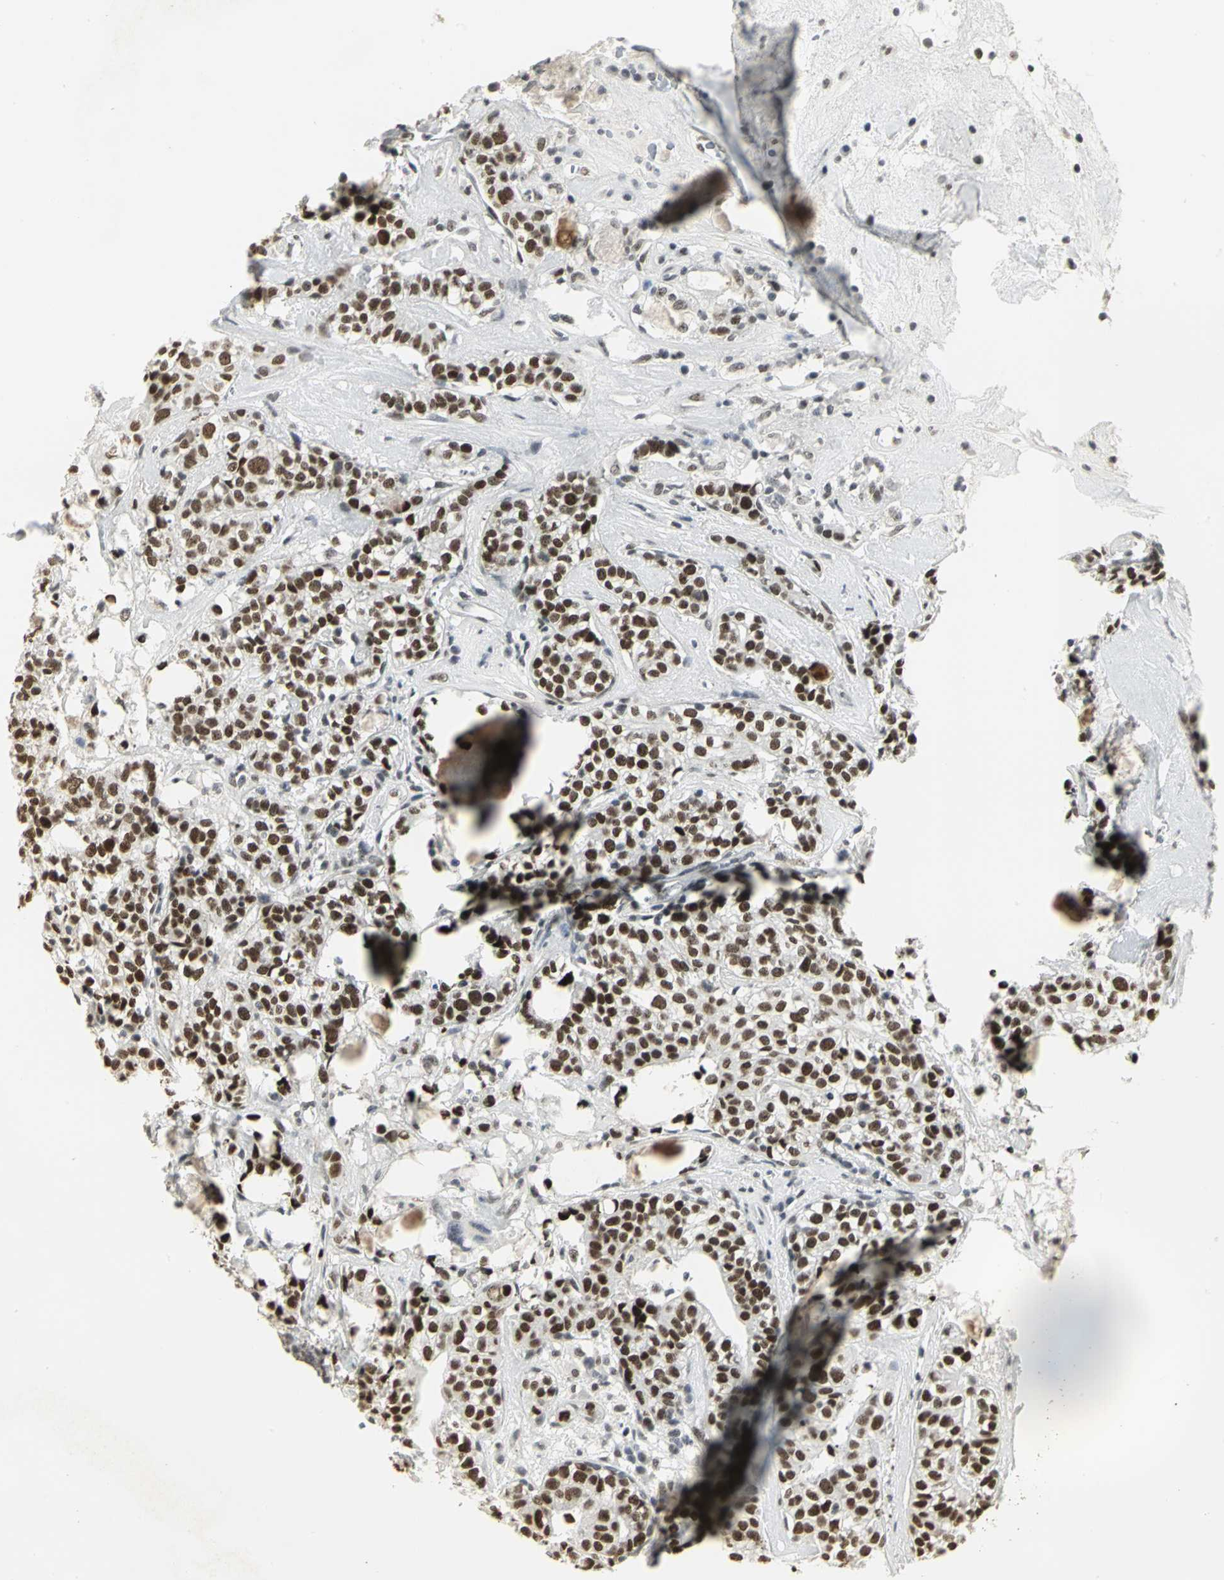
{"staining": {"intensity": "strong", "quantity": ">75%", "location": "nuclear"}, "tissue": "head and neck cancer", "cell_type": "Tumor cells", "image_type": "cancer", "snomed": [{"axis": "morphology", "description": "Adenocarcinoma, NOS"}, {"axis": "topography", "description": "Salivary gland"}, {"axis": "topography", "description": "Head-Neck"}], "caption": "Head and neck cancer (adenocarcinoma) stained for a protein (brown) displays strong nuclear positive positivity in approximately >75% of tumor cells.", "gene": "CBX3", "patient": {"sex": "female", "age": 65}}